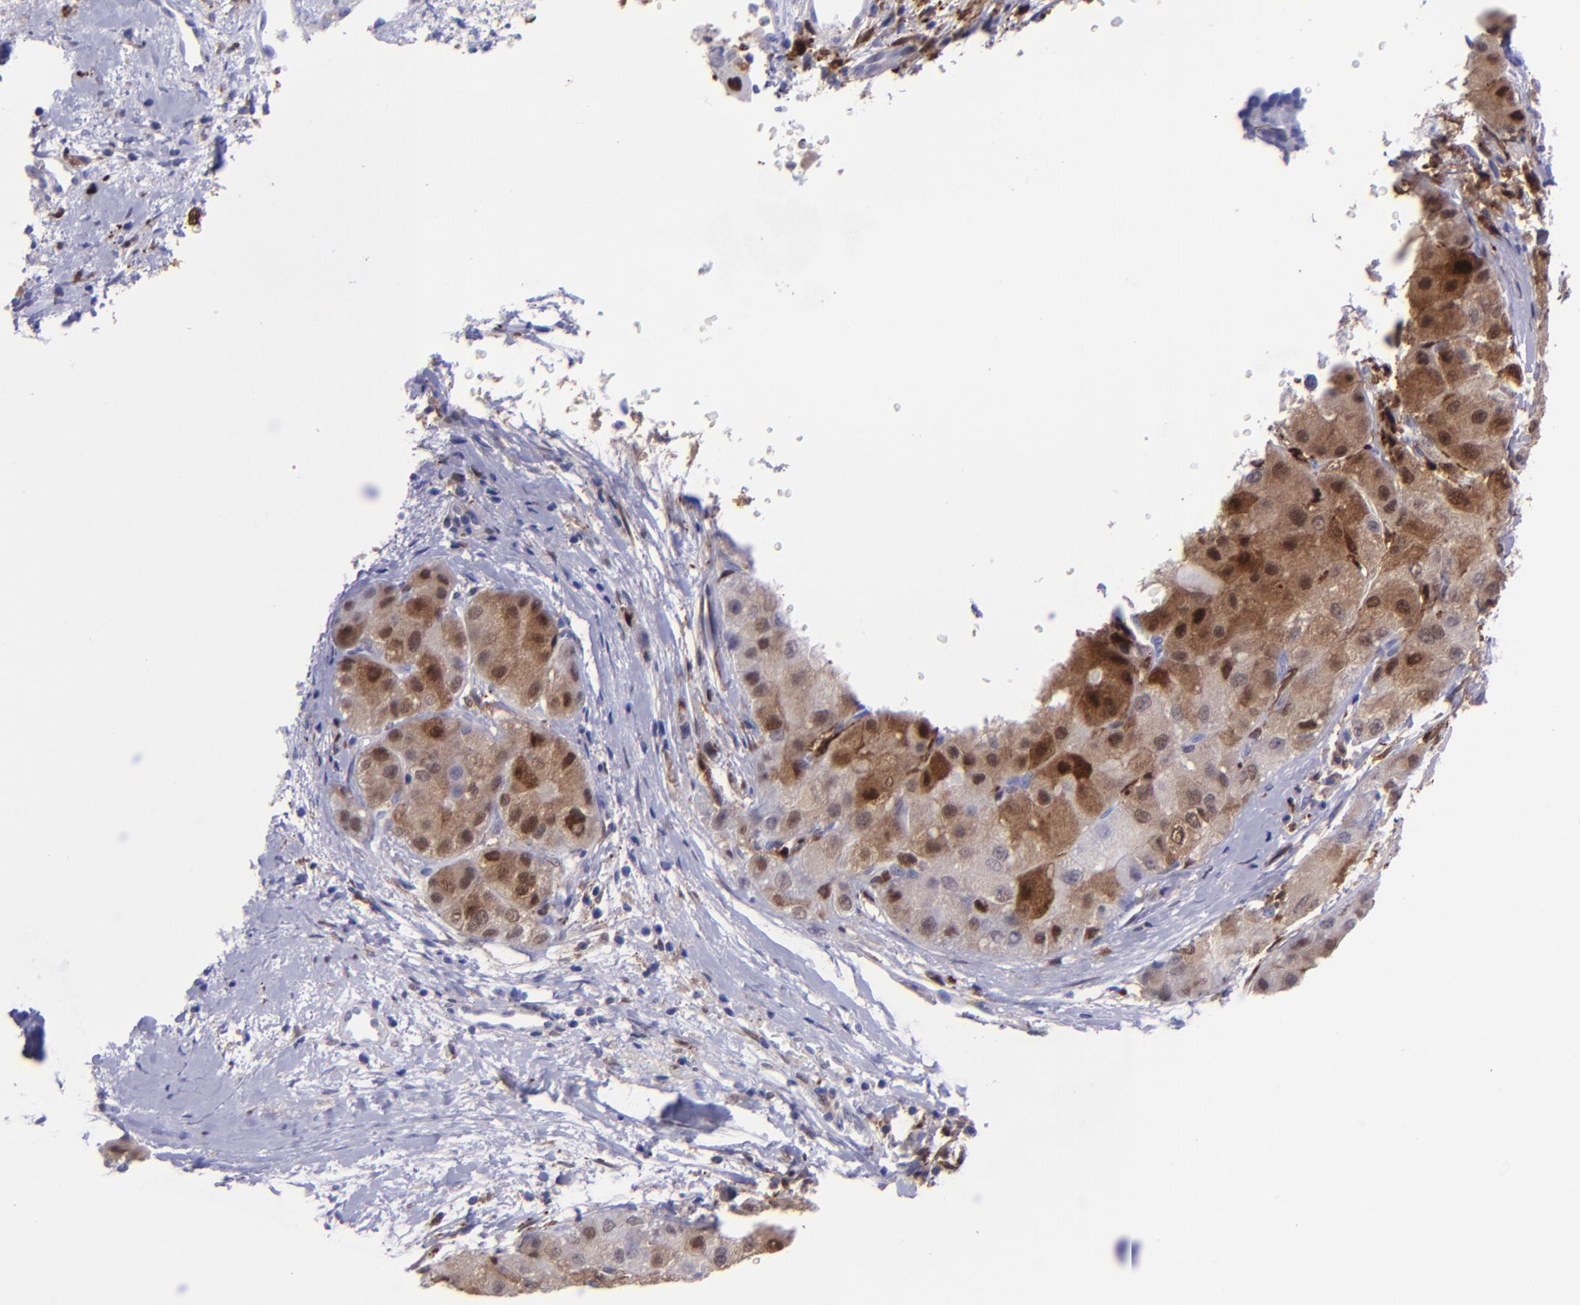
{"staining": {"intensity": "strong", "quantity": "25%-75%", "location": "cytoplasmic/membranous,nuclear"}, "tissue": "liver cancer", "cell_type": "Tumor cells", "image_type": "cancer", "snomed": [{"axis": "morphology", "description": "Carcinoma, Hepatocellular, NOS"}, {"axis": "topography", "description": "Liver"}], "caption": "This histopathology image demonstrates IHC staining of human liver cancer, with high strong cytoplasmic/membranous and nuclear expression in approximately 25%-75% of tumor cells.", "gene": "TYMP", "patient": {"sex": "male", "age": 80}}